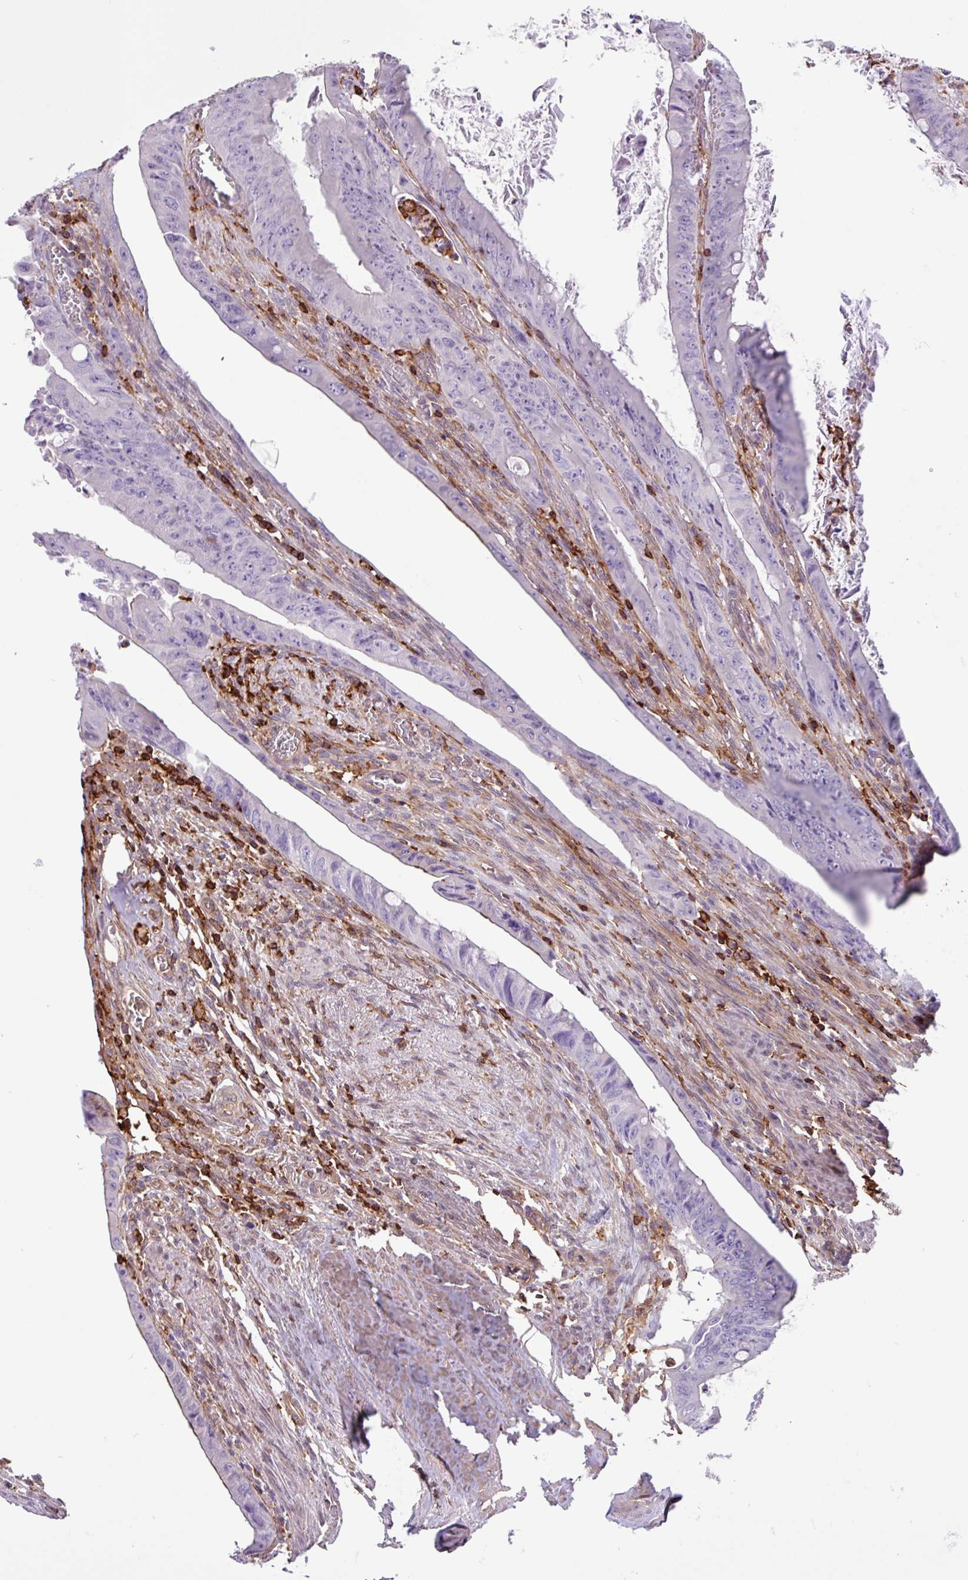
{"staining": {"intensity": "negative", "quantity": "none", "location": "none"}, "tissue": "colorectal cancer", "cell_type": "Tumor cells", "image_type": "cancer", "snomed": [{"axis": "morphology", "description": "Adenocarcinoma, NOS"}, {"axis": "topography", "description": "Rectum"}], "caption": "The photomicrograph reveals no staining of tumor cells in colorectal adenocarcinoma.", "gene": "PPP1R18", "patient": {"sex": "male", "age": 78}}